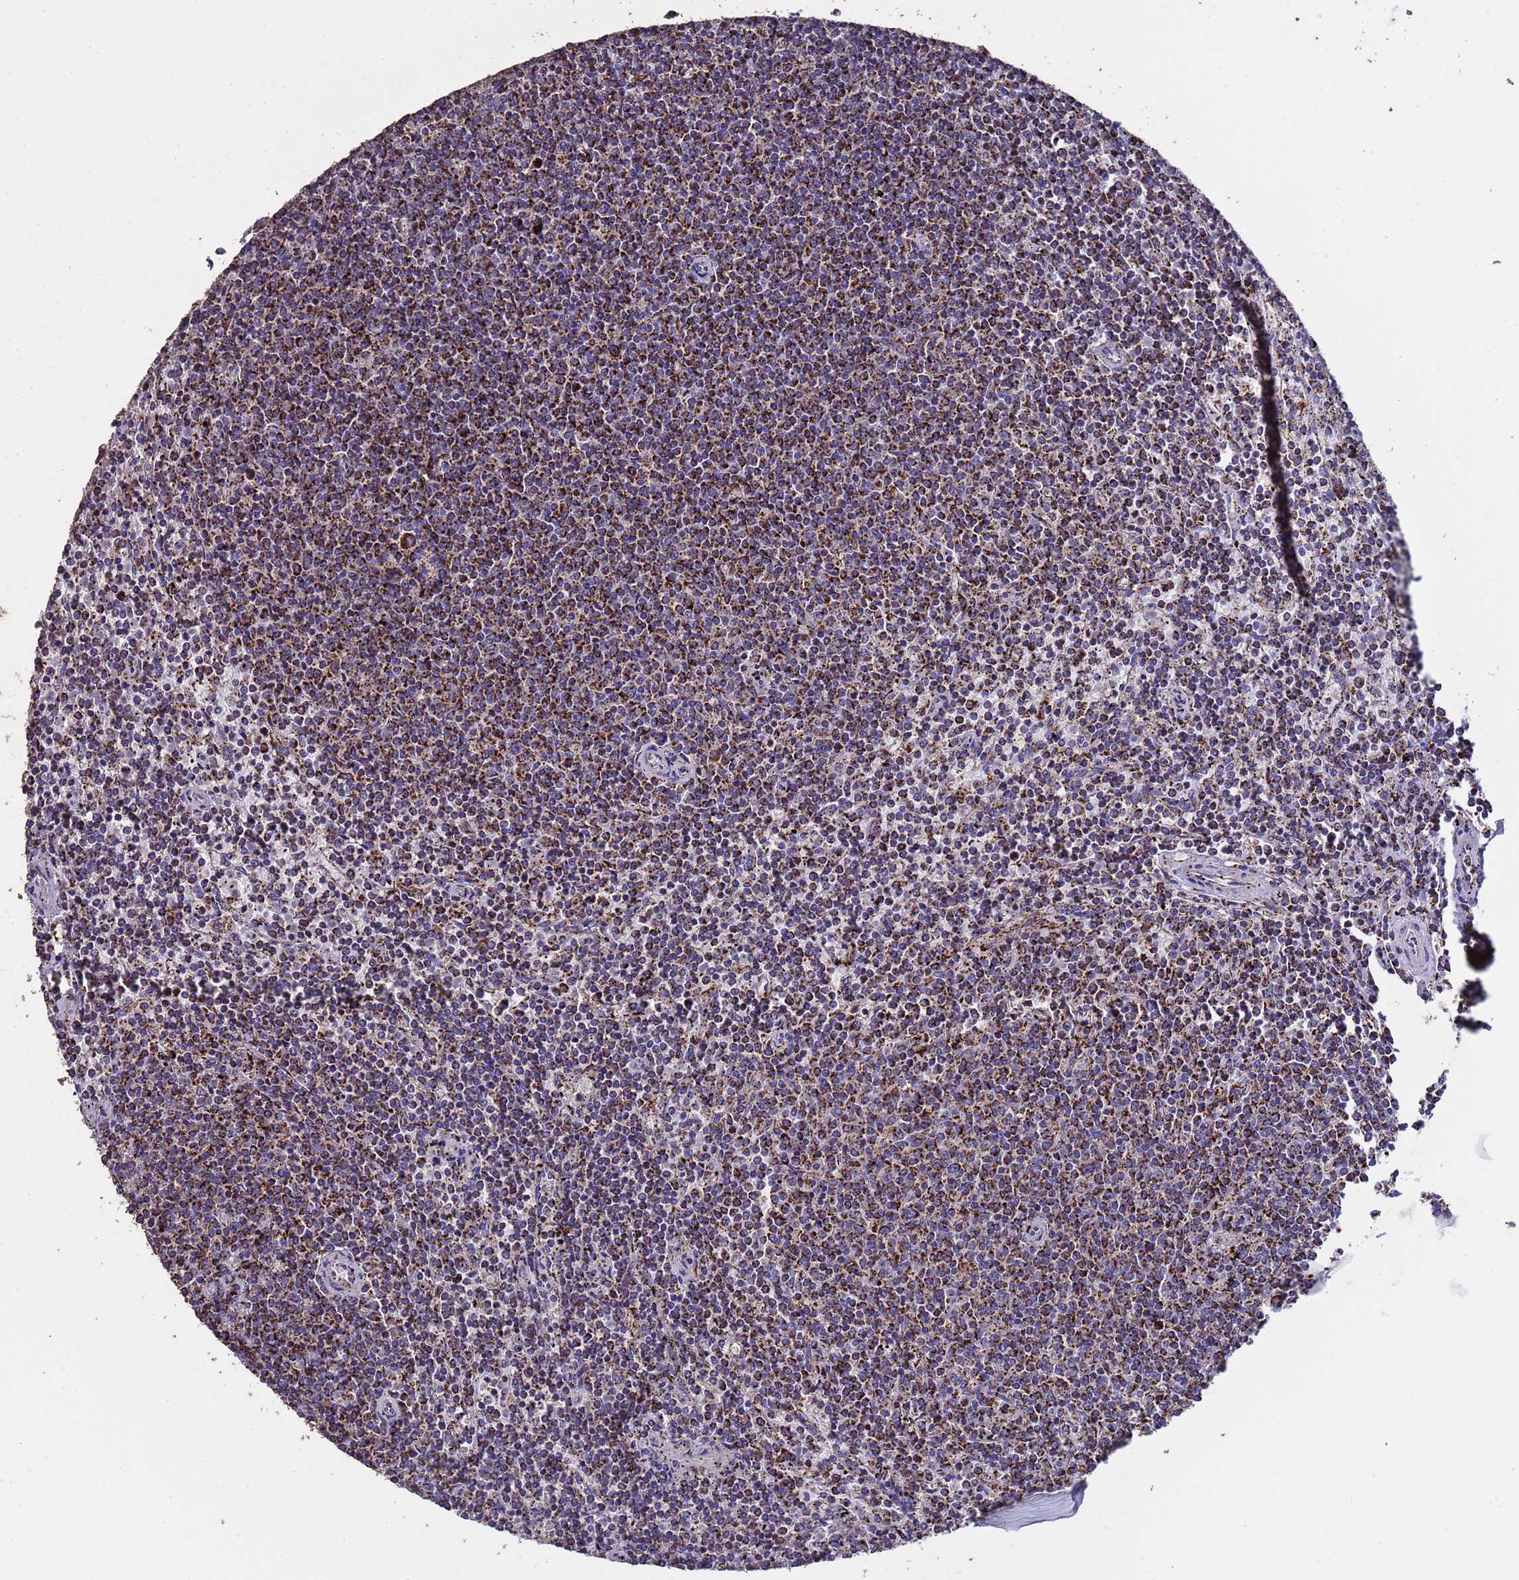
{"staining": {"intensity": "moderate", "quantity": ">75%", "location": "cytoplasmic/membranous"}, "tissue": "lymphoma", "cell_type": "Tumor cells", "image_type": "cancer", "snomed": [{"axis": "morphology", "description": "Malignant lymphoma, non-Hodgkin's type, Low grade"}, {"axis": "topography", "description": "Spleen"}], "caption": "An image of lymphoma stained for a protein shows moderate cytoplasmic/membranous brown staining in tumor cells.", "gene": "ZNFX1", "patient": {"sex": "female", "age": 50}}